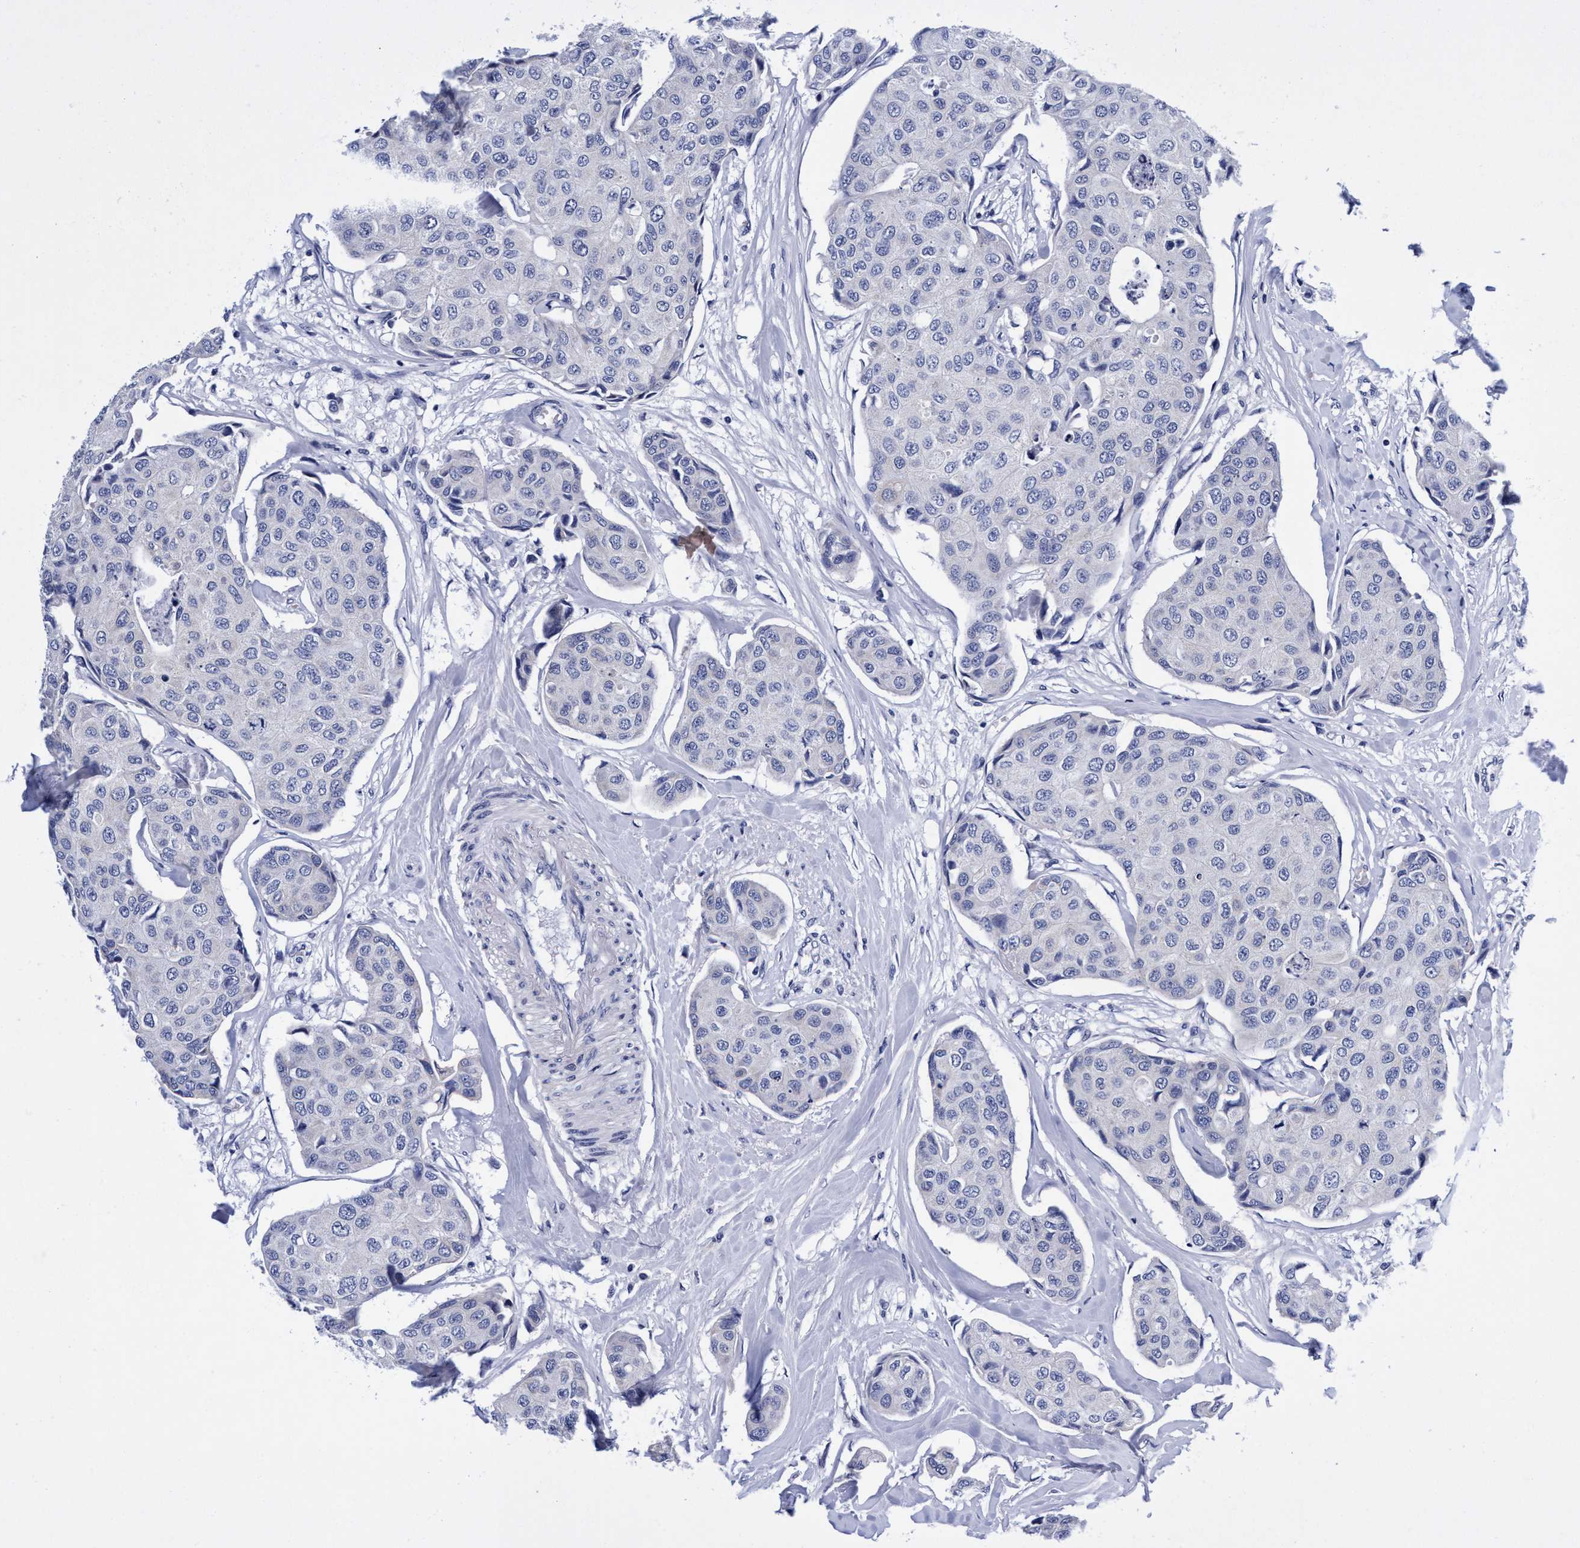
{"staining": {"intensity": "negative", "quantity": "none", "location": "none"}, "tissue": "breast cancer", "cell_type": "Tumor cells", "image_type": "cancer", "snomed": [{"axis": "morphology", "description": "Duct carcinoma"}, {"axis": "topography", "description": "Breast"}], "caption": "Tumor cells are negative for brown protein staining in invasive ductal carcinoma (breast).", "gene": "PLPPR1", "patient": {"sex": "female", "age": 80}}